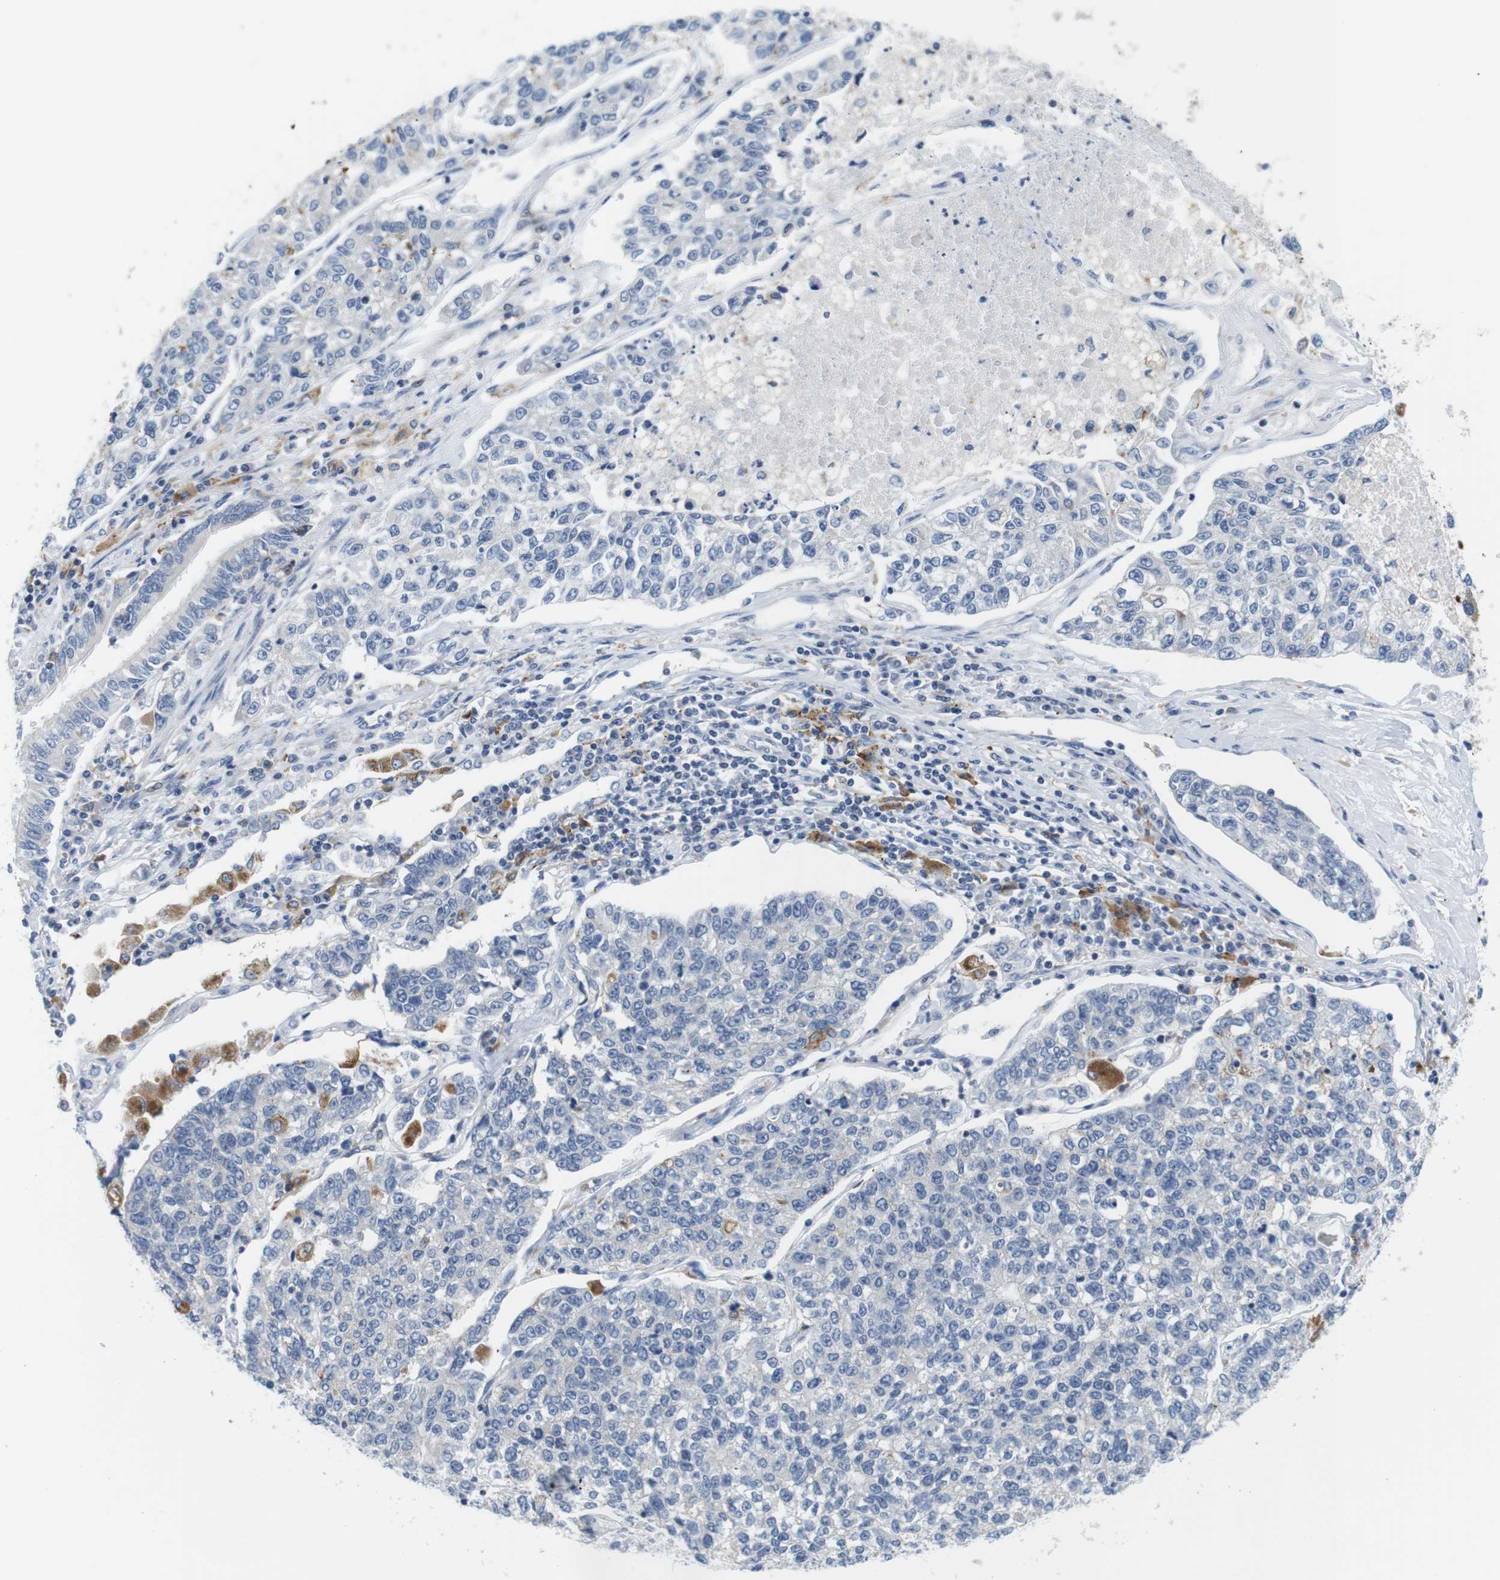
{"staining": {"intensity": "negative", "quantity": "none", "location": "none"}, "tissue": "lung cancer", "cell_type": "Tumor cells", "image_type": "cancer", "snomed": [{"axis": "morphology", "description": "Adenocarcinoma, NOS"}, {"axis": "topography", "description": "Lung"}], "caption": "This is an IHC micrograph of human lung cancer. There is no expression in tumor cells.", "gene": "CNGA2", "patient": {"sex": "male", "age": 49}}